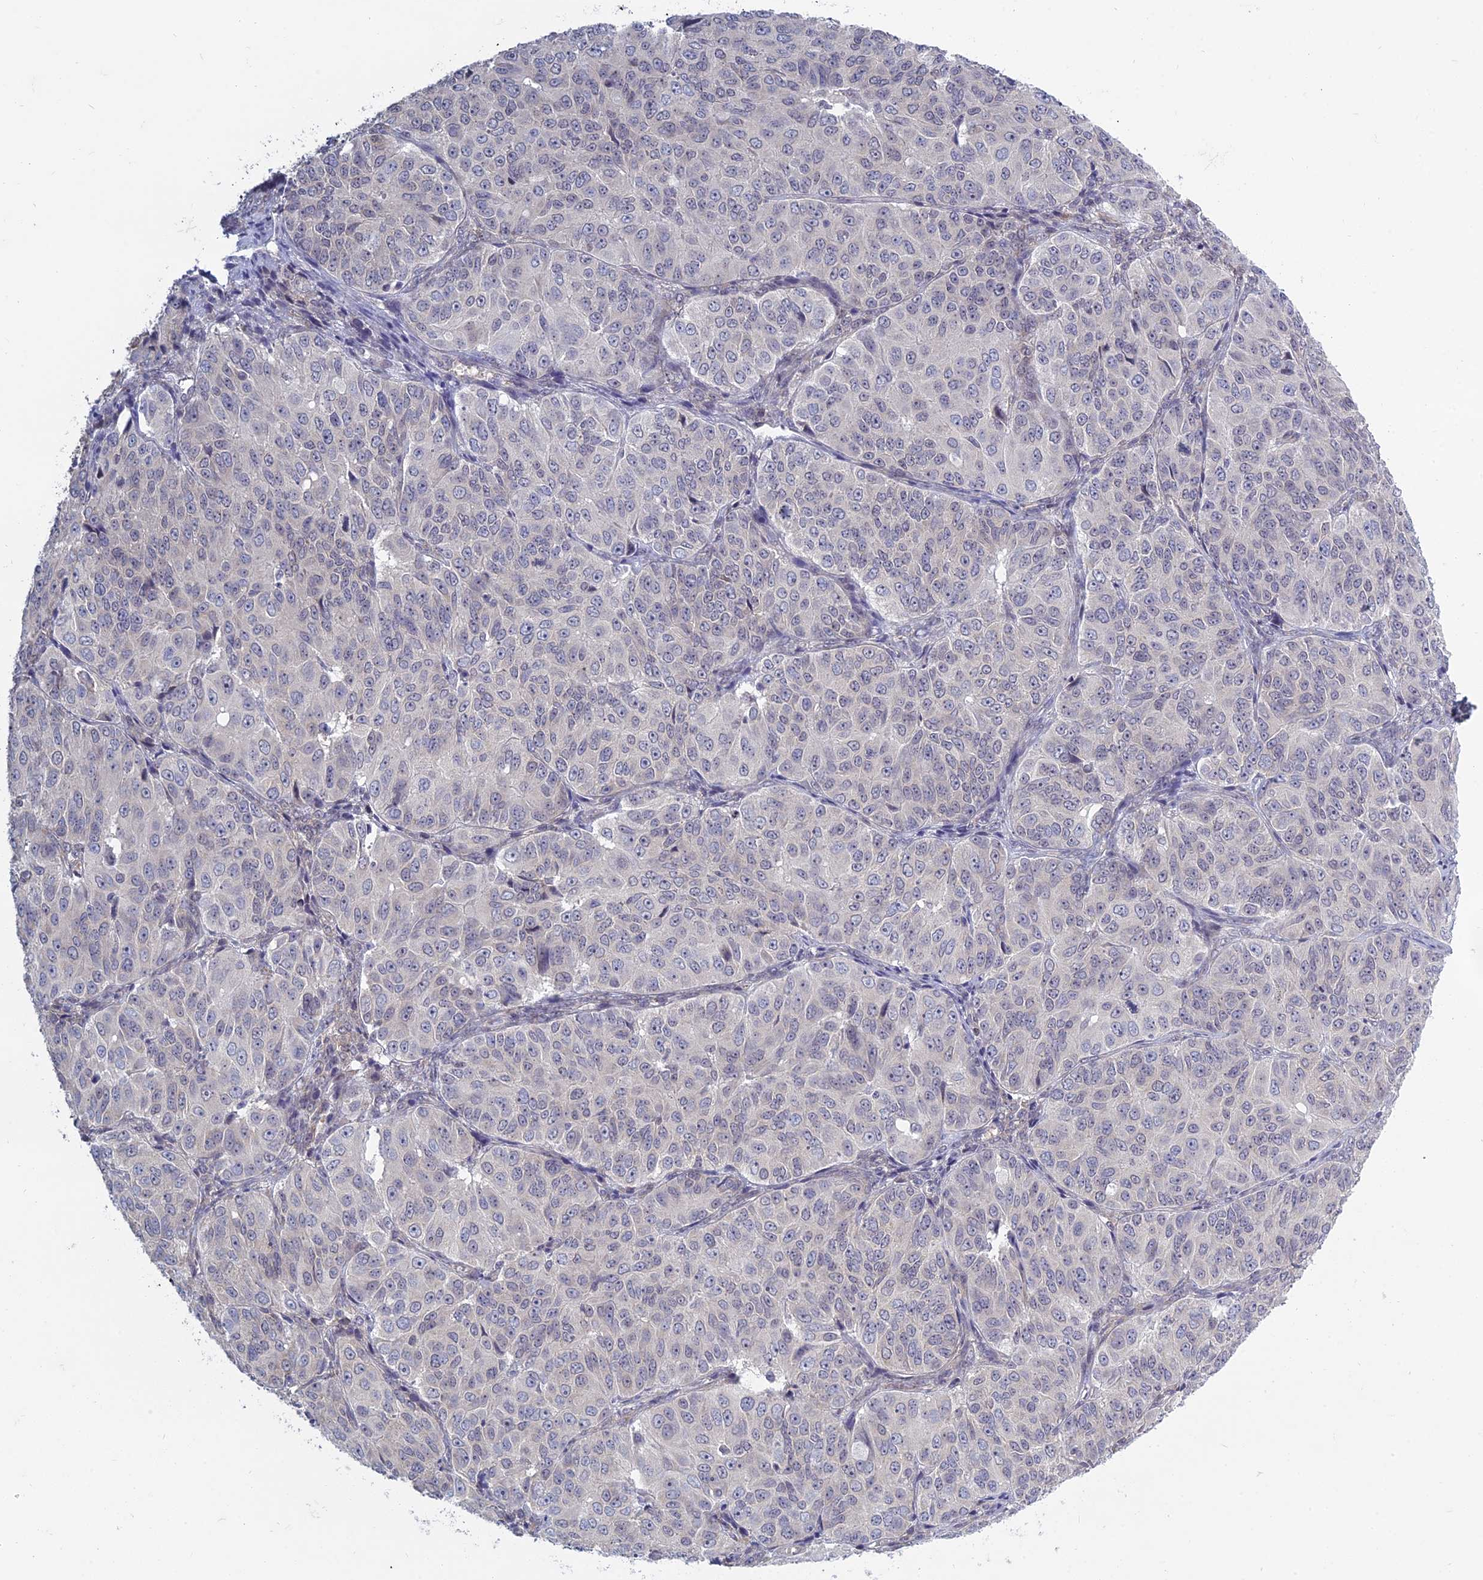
{"staining": {"intensity": "negative", "quantity": "none", "location": "none"}, "tissue": "ovarian cancer", "cell_type": "Tumor cells", "image_type": "cancer", "snomed": [{"axis": "morphology", "description": "Carcinoma, endometroid"}, {"axis": "topography", "description": "Ovary"}], "caption": "Micrograph shows no significant protein expression in tumor cells of ovarian endometroid carcinoma.", "gene": "RPS19BP1", "patient": {"sex": "female", "age": 51}}